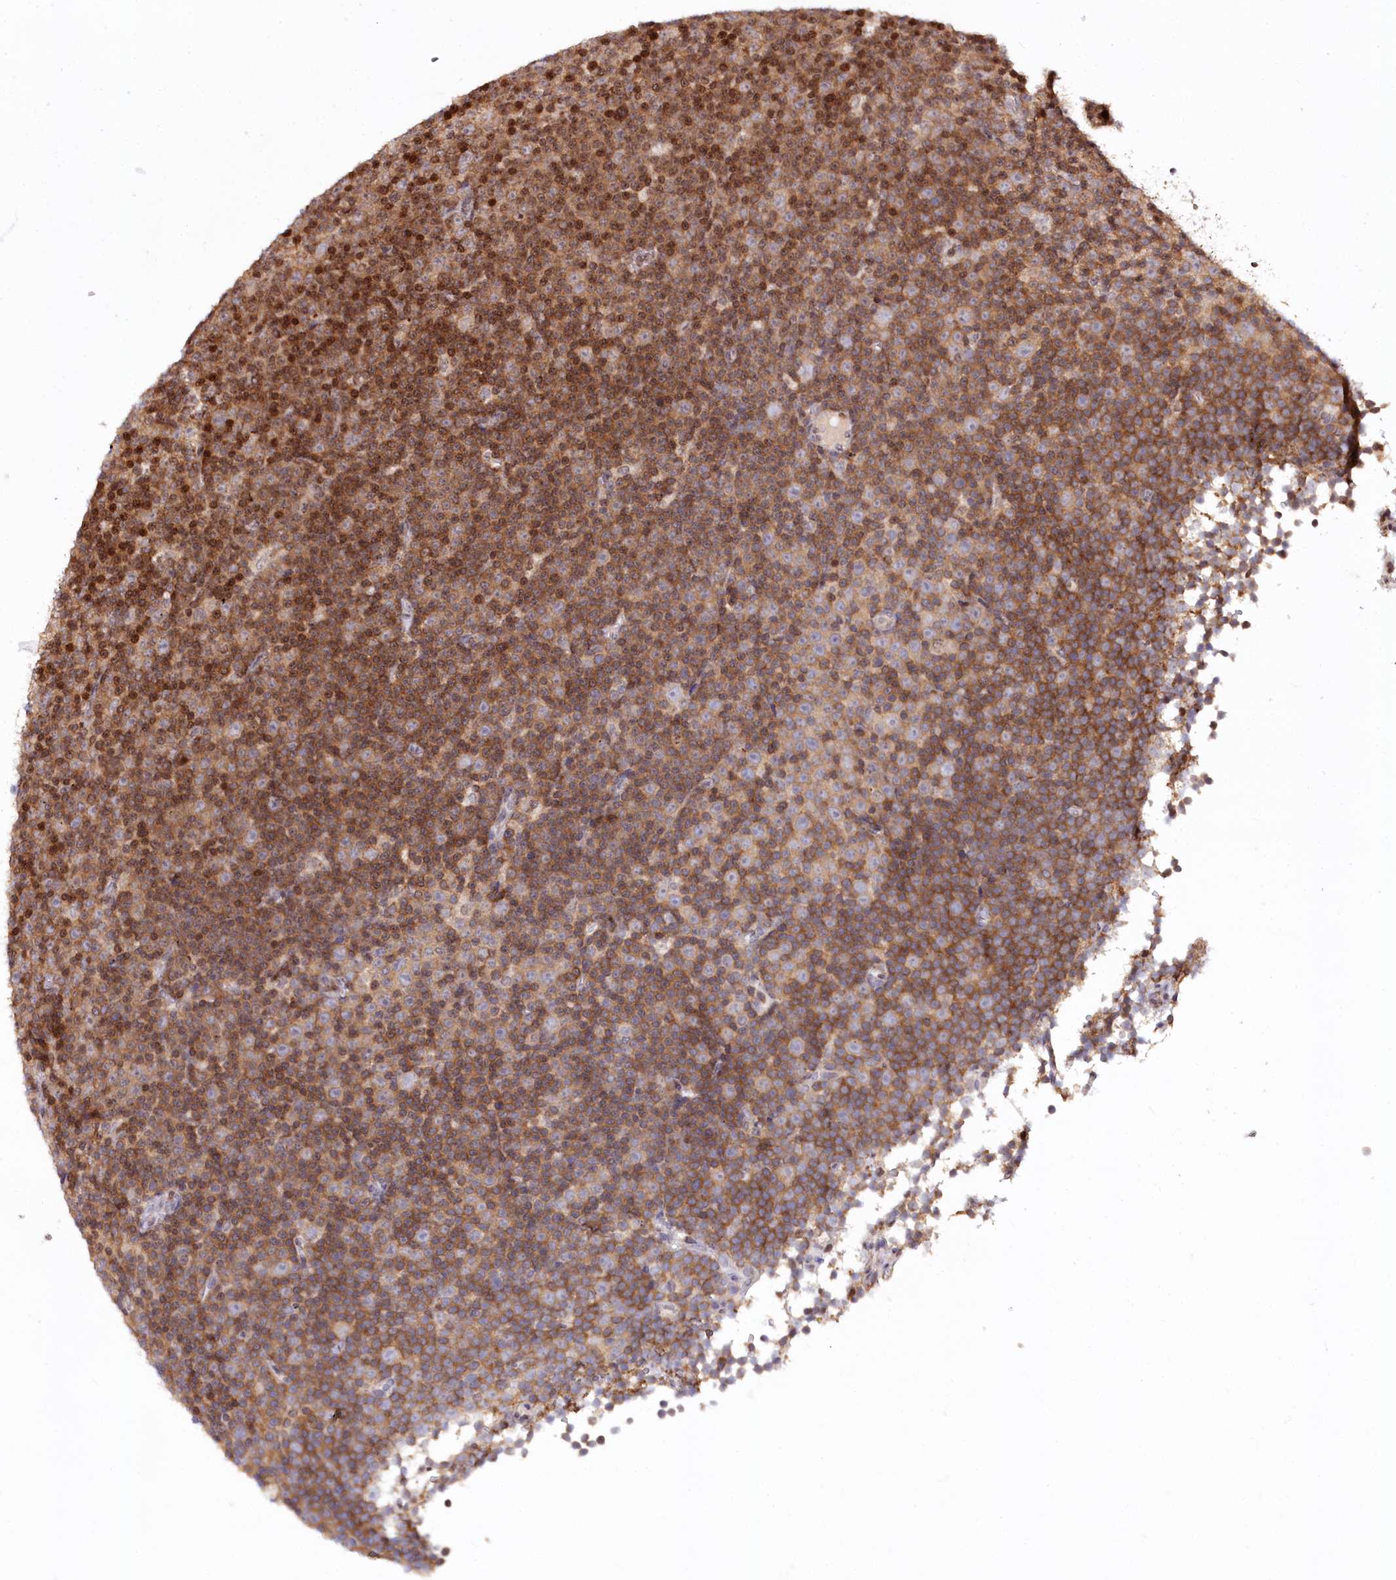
{"staining": {"intensity": "moderate", "quantity": "25%-75%", "location": "cytoplasmic/membranous"}, "tissue": "lymphoma", "cell_type": "Tumor cells", "image_type": "cancer", "snomed": [{"axis": "morphology", "description": "Malignant lymphoma, non-Hodgkin's type, Low grade"}, {"axis": "topography", "description": "Lymph node"}], "caption": "IHC (DAB) staining of human lymphoma exhibits moderate cytoplasmic/membranous protein positivity in about 25%-75% of tumor cells.", "gene": "ZFYVE27", "patient": {"sex": "female", "age": 67}}